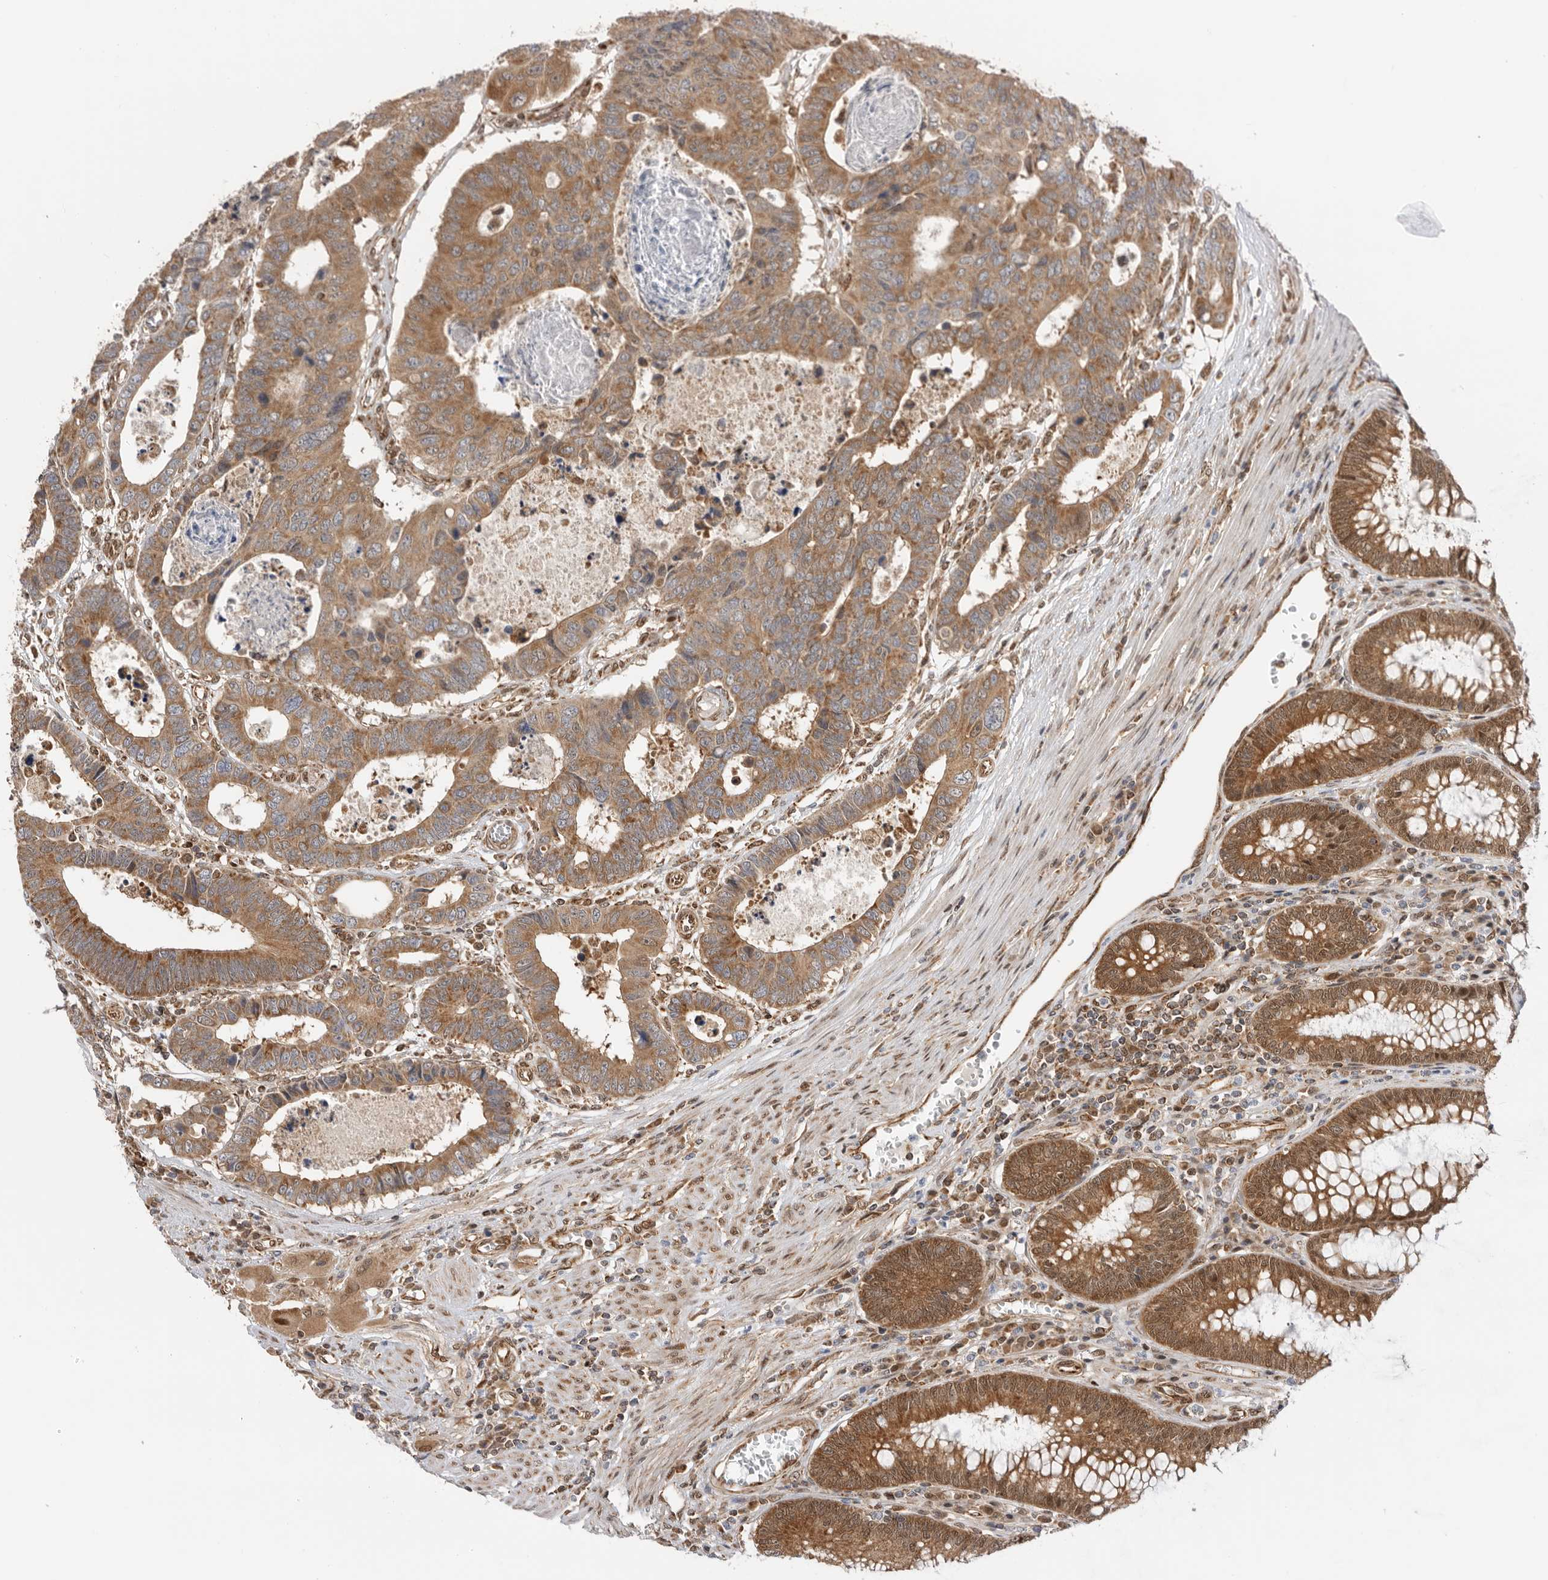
{"staining": {"intensity": "moderate", "quantity": ">75%", "location": "cytoplasmic/membranous"}, "tissue": "colorectal cancer", "cell_type": "Tumor cells", "image_type": "cancer", "snomed": [{"axis": "morphology", "description": "Adenocarcinoma, NOS"}, {"axis": "topography", "description": "Rectum"}], "caption": "Colorectal cancer stained with a protein marker shows moderate staining in tumor cells.", "gene": "DCAF8", "patient": {"sex": "male", "age": 84}}